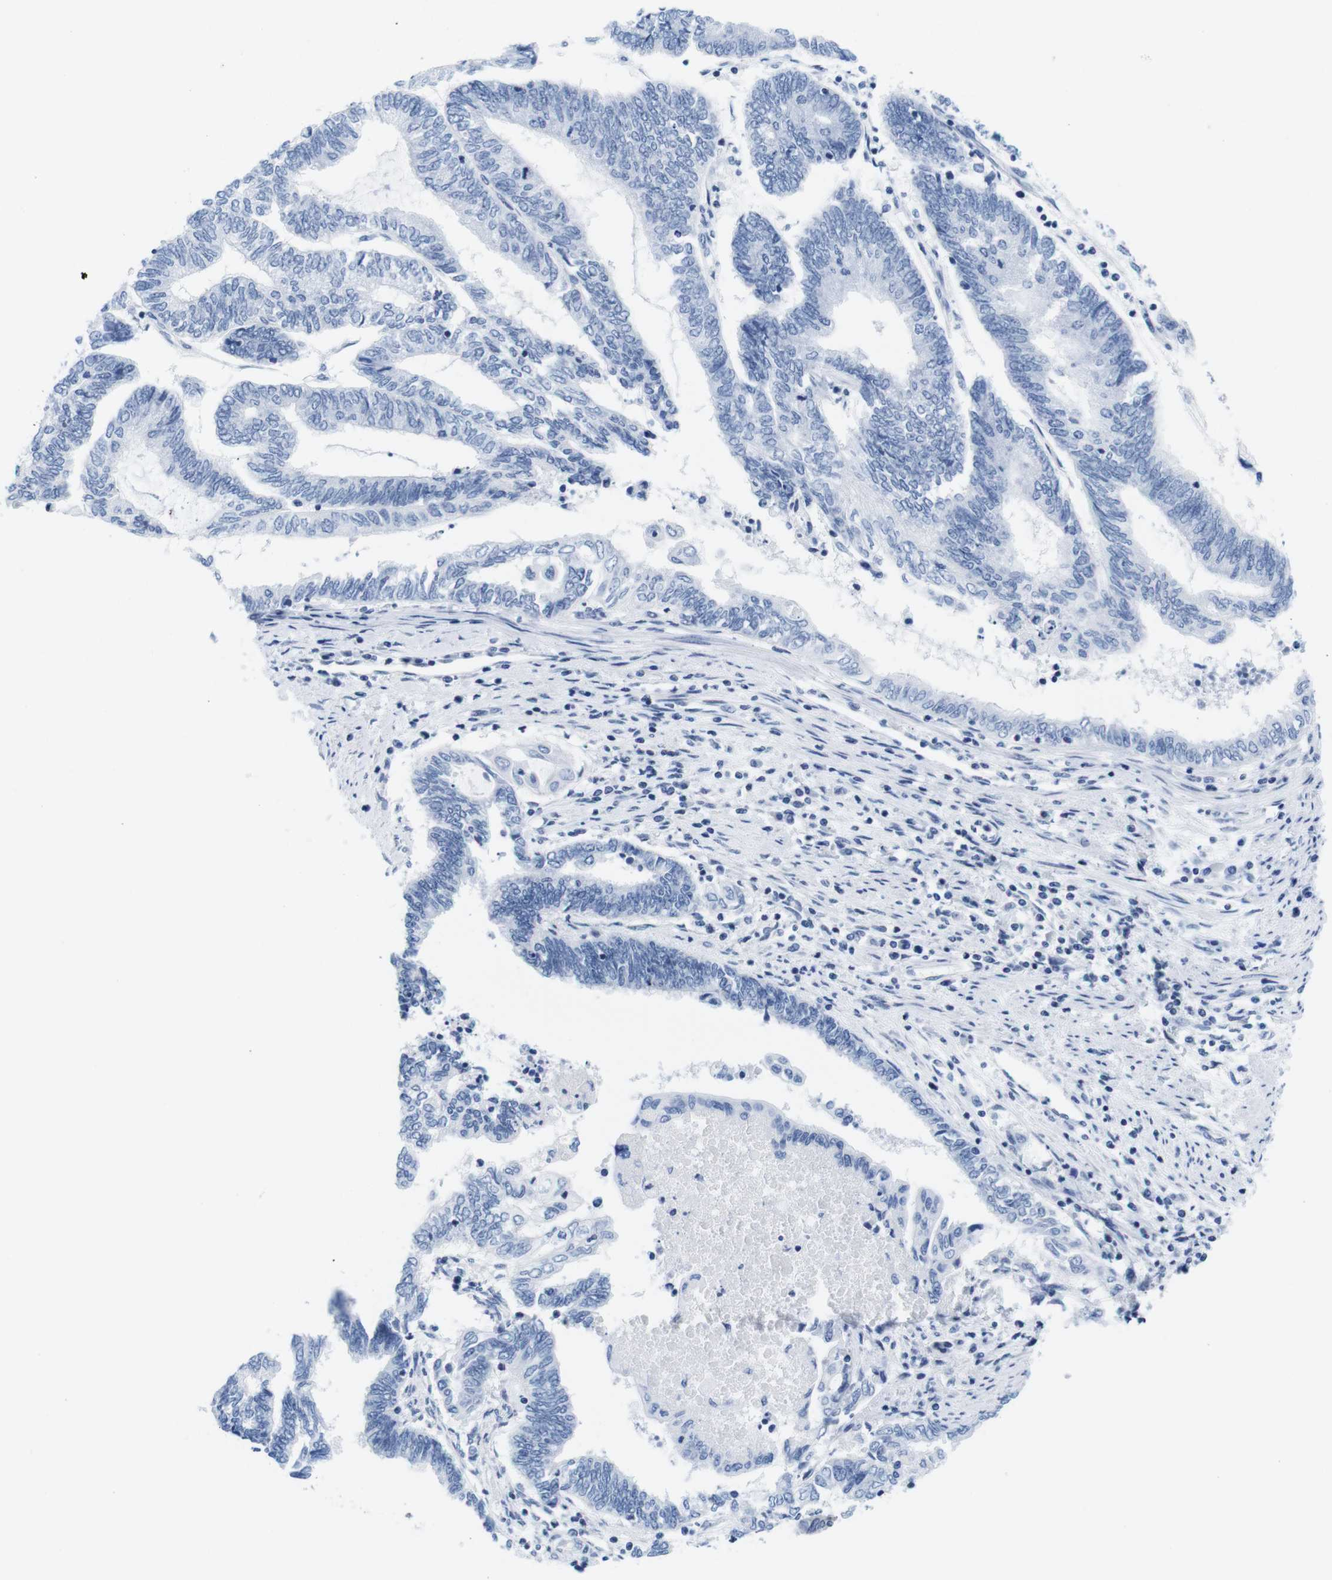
{"staining": {"intensity": "negative", "quantity": "none", "location": "none"}, "tissue": "endometrial cancer", "cell_type": "Tumor cells", "image_type": "cancer", "snomed": [{"axis": "morphology", "description": "Adenocarcinoma, NOS"}, {"axis": "topography", "description": "Uterus"}, {"axis": "topography", "description": "Endometrium"}], "caption": "This is an IHC histopathology image of human endometrial adenocarcinoma. There is no positivity in tumor cells.", "gene": "IFI16", "patient": {"sex": "female", "age": 70}}